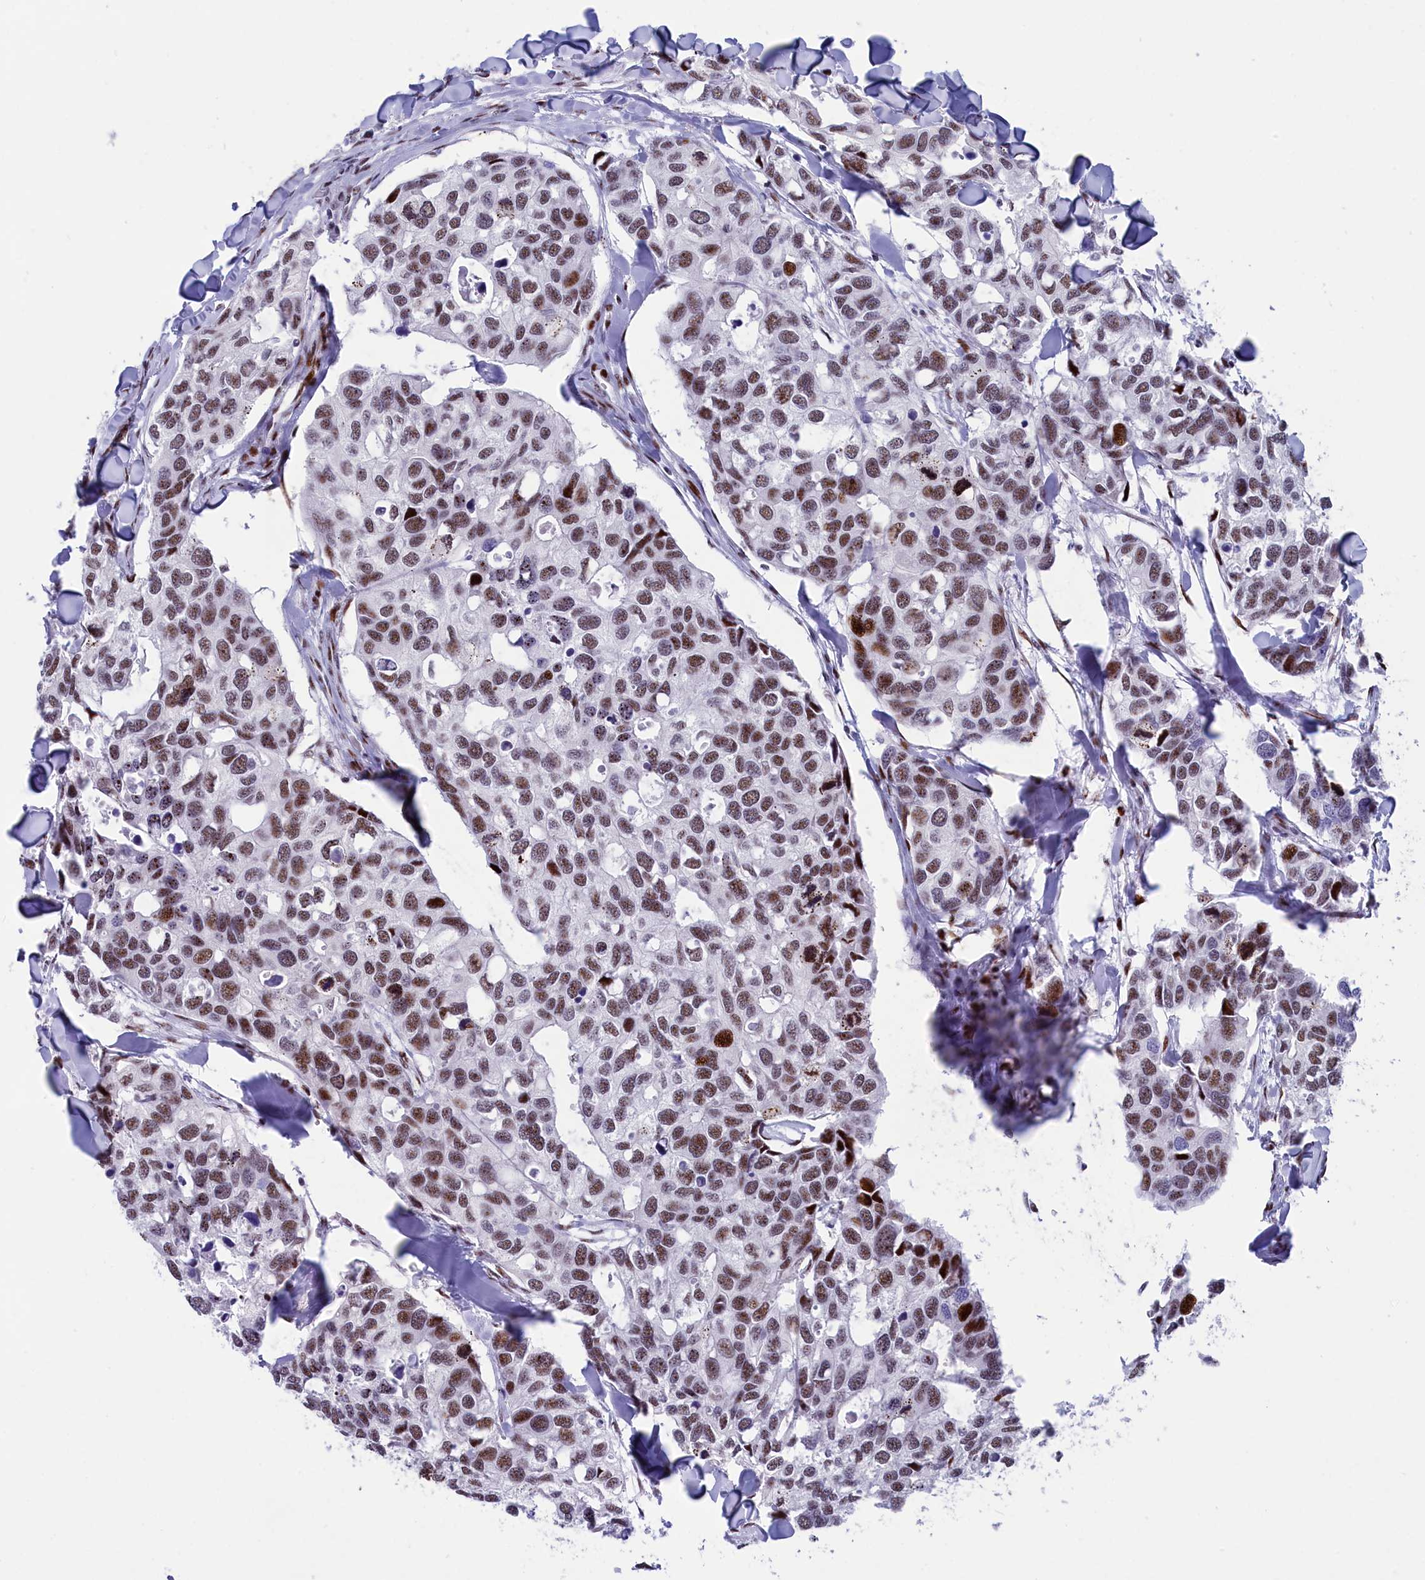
{"staining": {"intensity": "moderate", "quantity": ">75%", "location": "nuclear"}, "tissue": "breast cancer", "cell_type": "Tumor cells", "image_type": "cancer", "snomed": [{"axis": "morphology", "description": "Duct carcinoma"}, {"axis": "topography", "description": "Breast"}], "caption": "Immunohistochemical staining of breast infiltrating ductal carcinoma shows moderate nuclear protein positivity in approximately >75% of tumor cells.", "gene": "NSA2", "patient": {"sex": "female", "age": 83}}